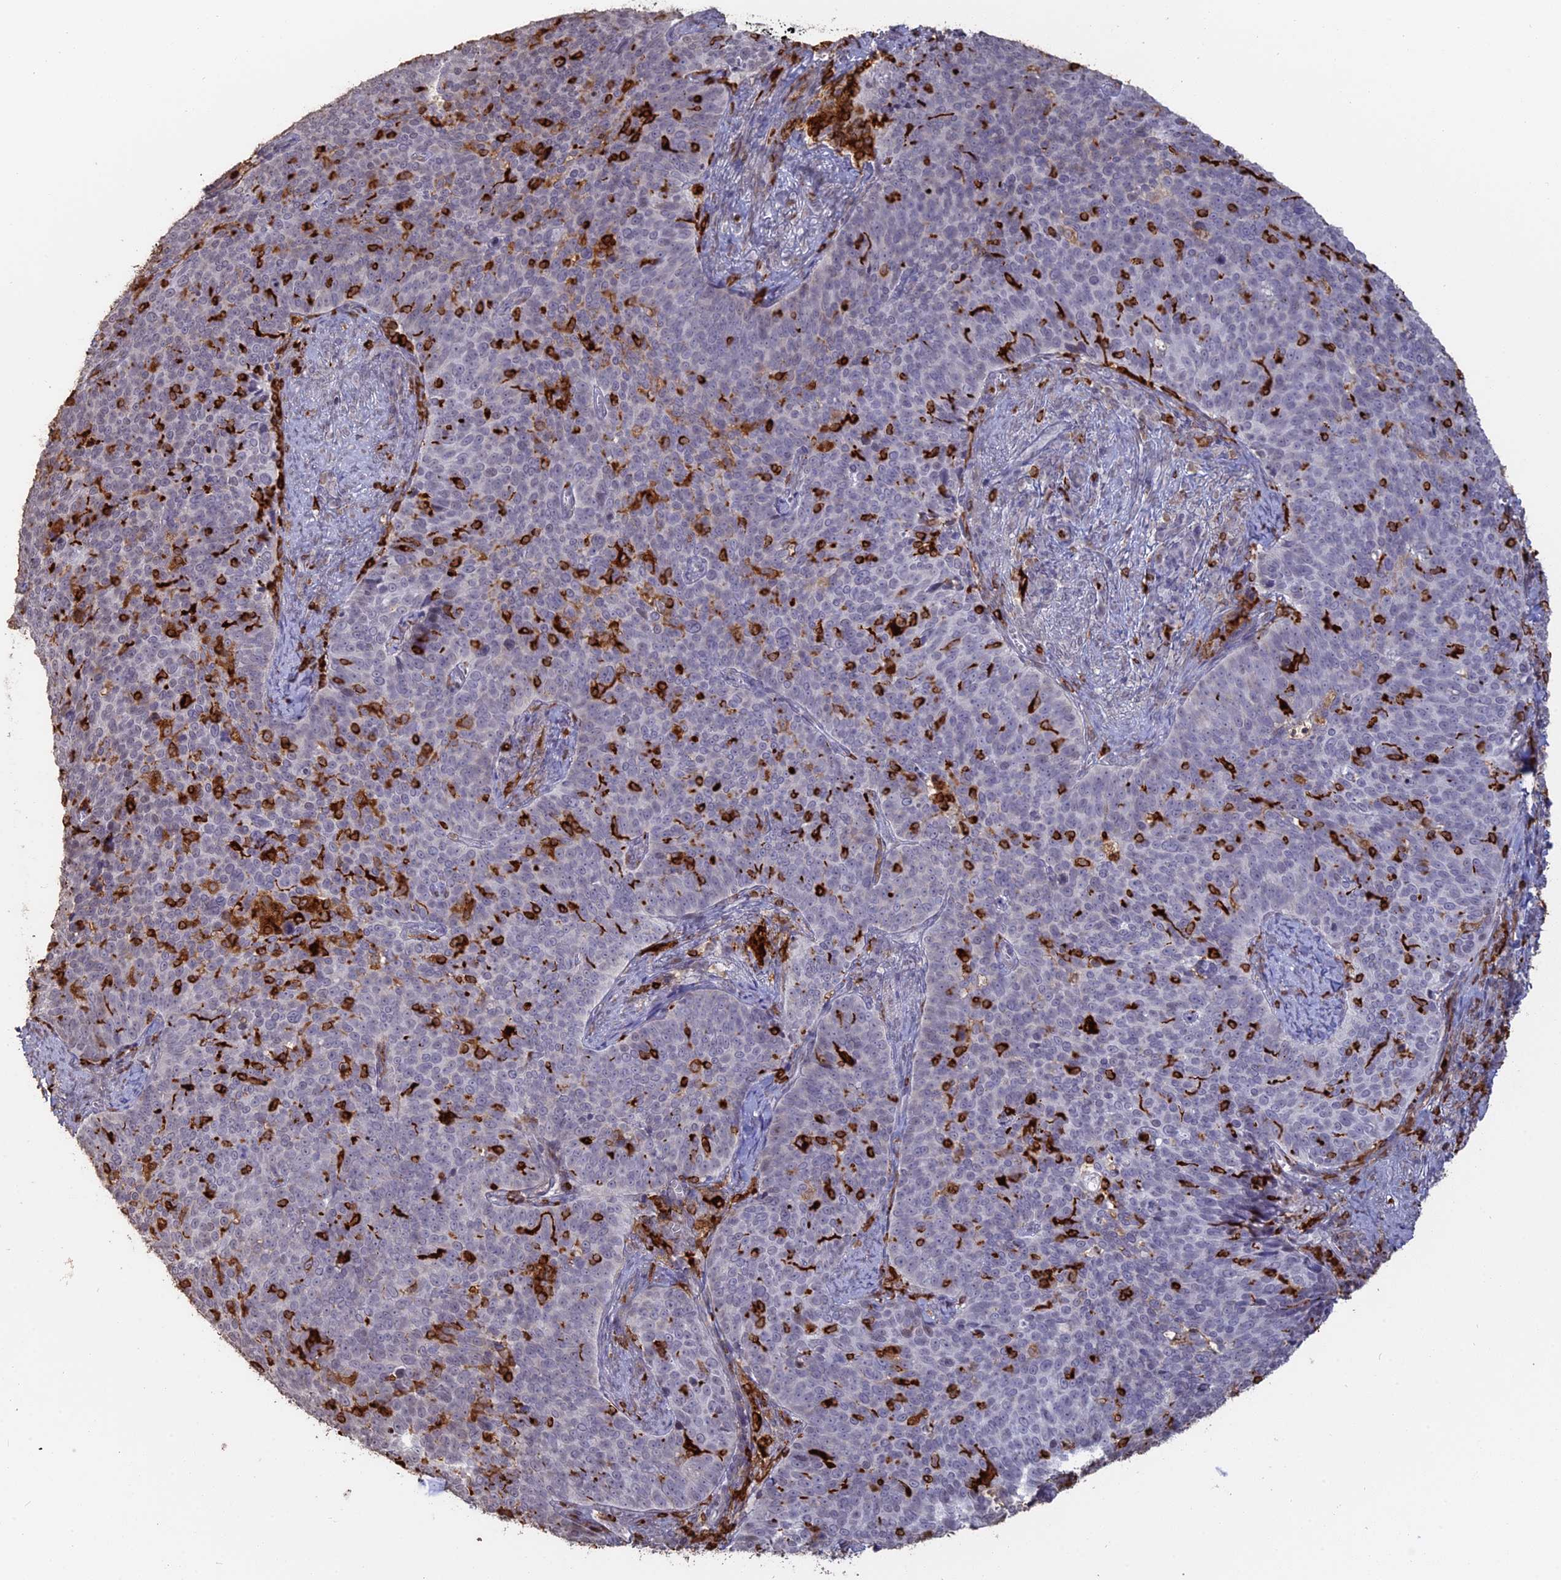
{"staining": {"intensity": "negative", "quantity": "none", "location": "none"}, "tissue": "cervical cancer", "cell_type": "Tumor cells", "image_type": "cancer", "snomed": [{"axis": "morphology", "description": "Normal tissue, NOS"}, {"axis": "morphology", "description": "Squamous cell carcinoma, NOS"}, {"axis": "topography", "description": "Cervix"}], "caption": "High power microscopy micrograph of an immunohistochemistry (IHC) histopathology image of cervical squamous cell carcinoma, revealing no significant positivity in tumor cells. (Stains: DAB immunohistochemistry with hematoxylin counter stain, Microscopy: brightfield microscopy at high magnification).", "gene": "APOBR", "patient": {"sex": "female", "age": 39}}